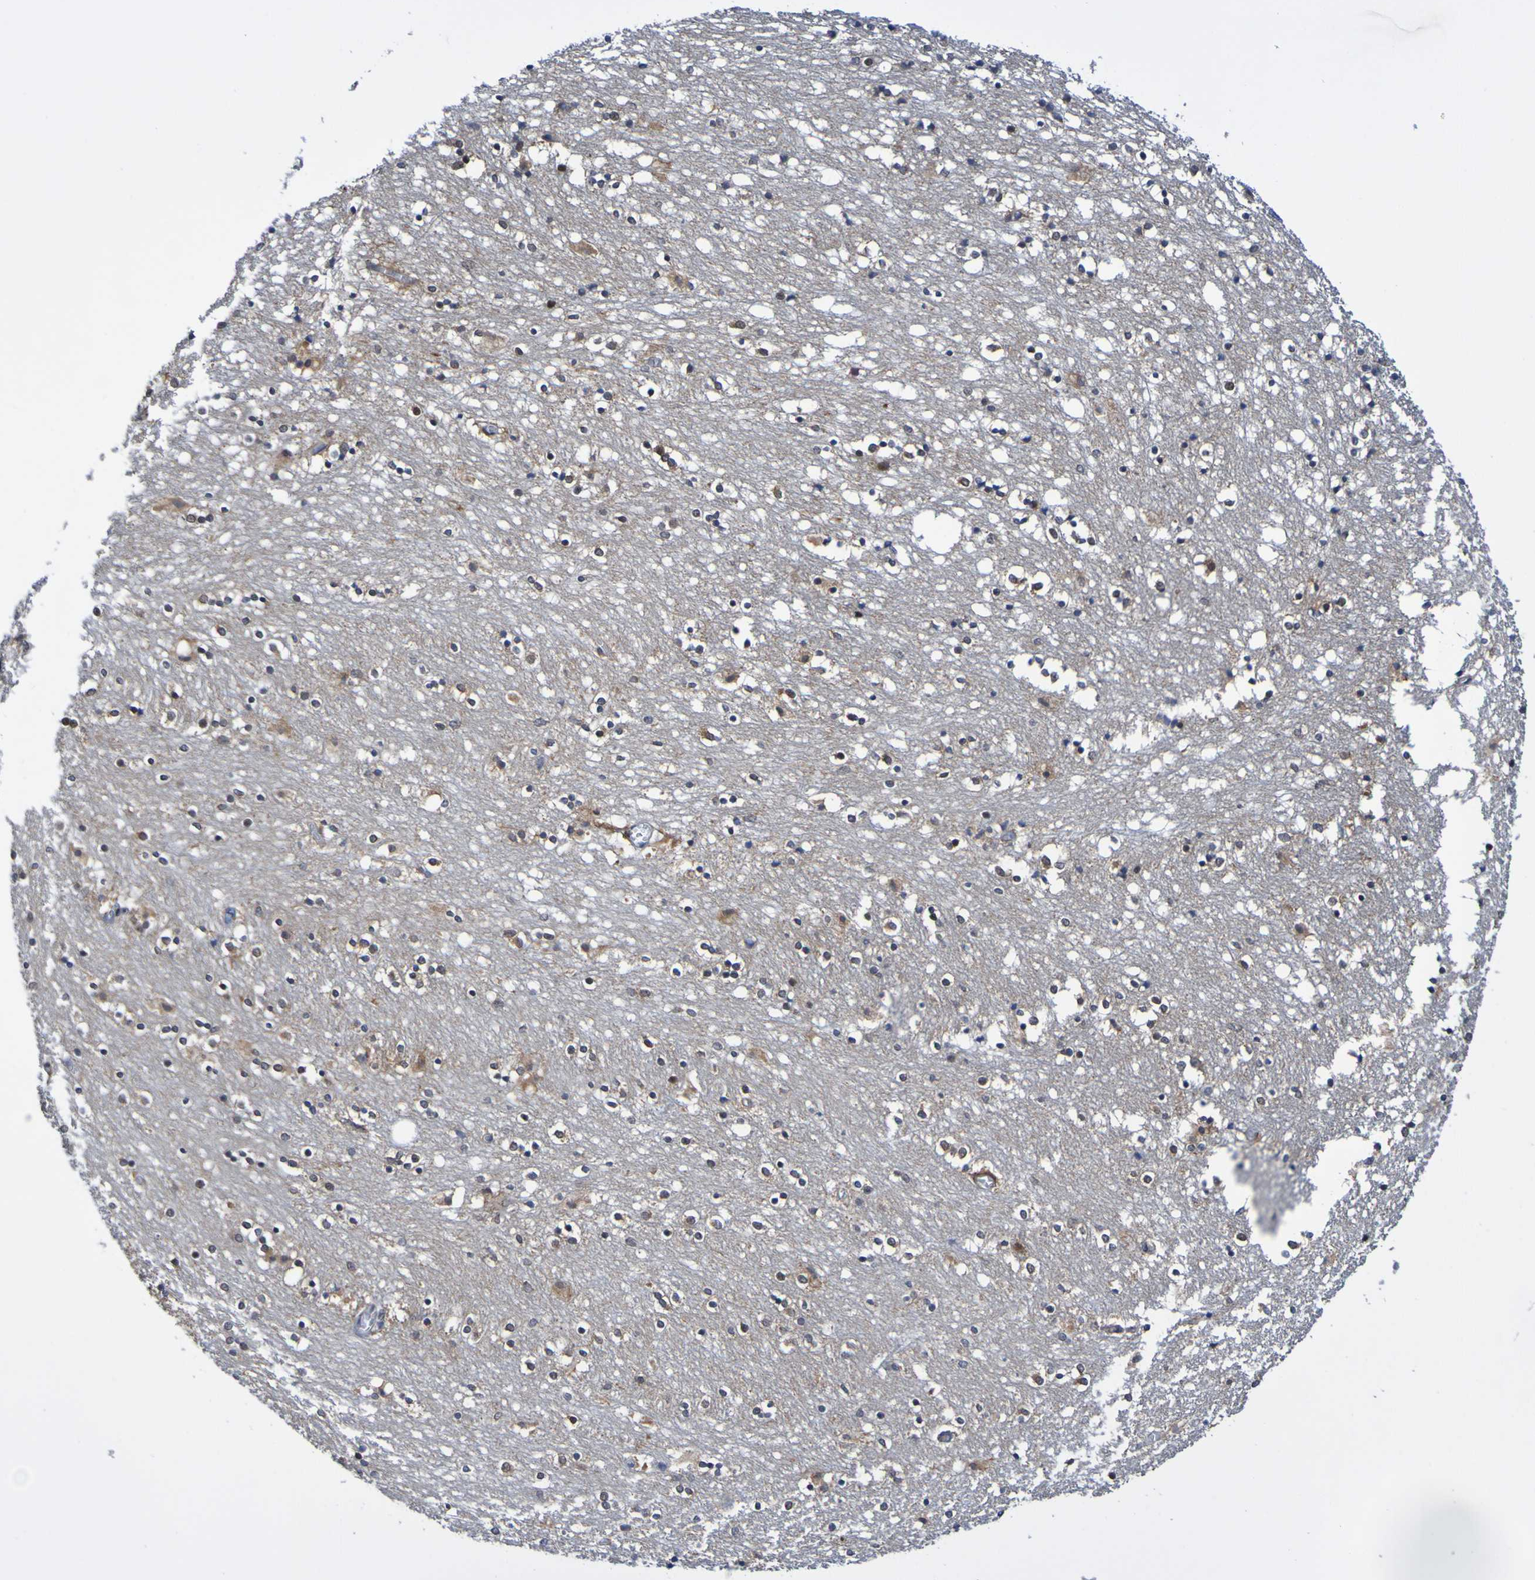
{"staining": {"intensity": "weak", "quantity": "25%-75%", "location": "cytoplasmic/membranous"}, "tissue": "caudate", "cell_type": "Glial cells", "image_type": "normal", "snomed": [{"axis": "morphology", "description": "Normal tissue, NOS"}, {"axis": "topography", "description": "Lateral ventricle wall"}], "caption": "The histopathology image shows immunohistochemical staining of unremarkable caudate. There is weak cytoplasmic/membranous expression is appreciated in about 25%-75% of glial cells.", "gene": "ATIC", "patient": {"sex": "female", "age": 54}}